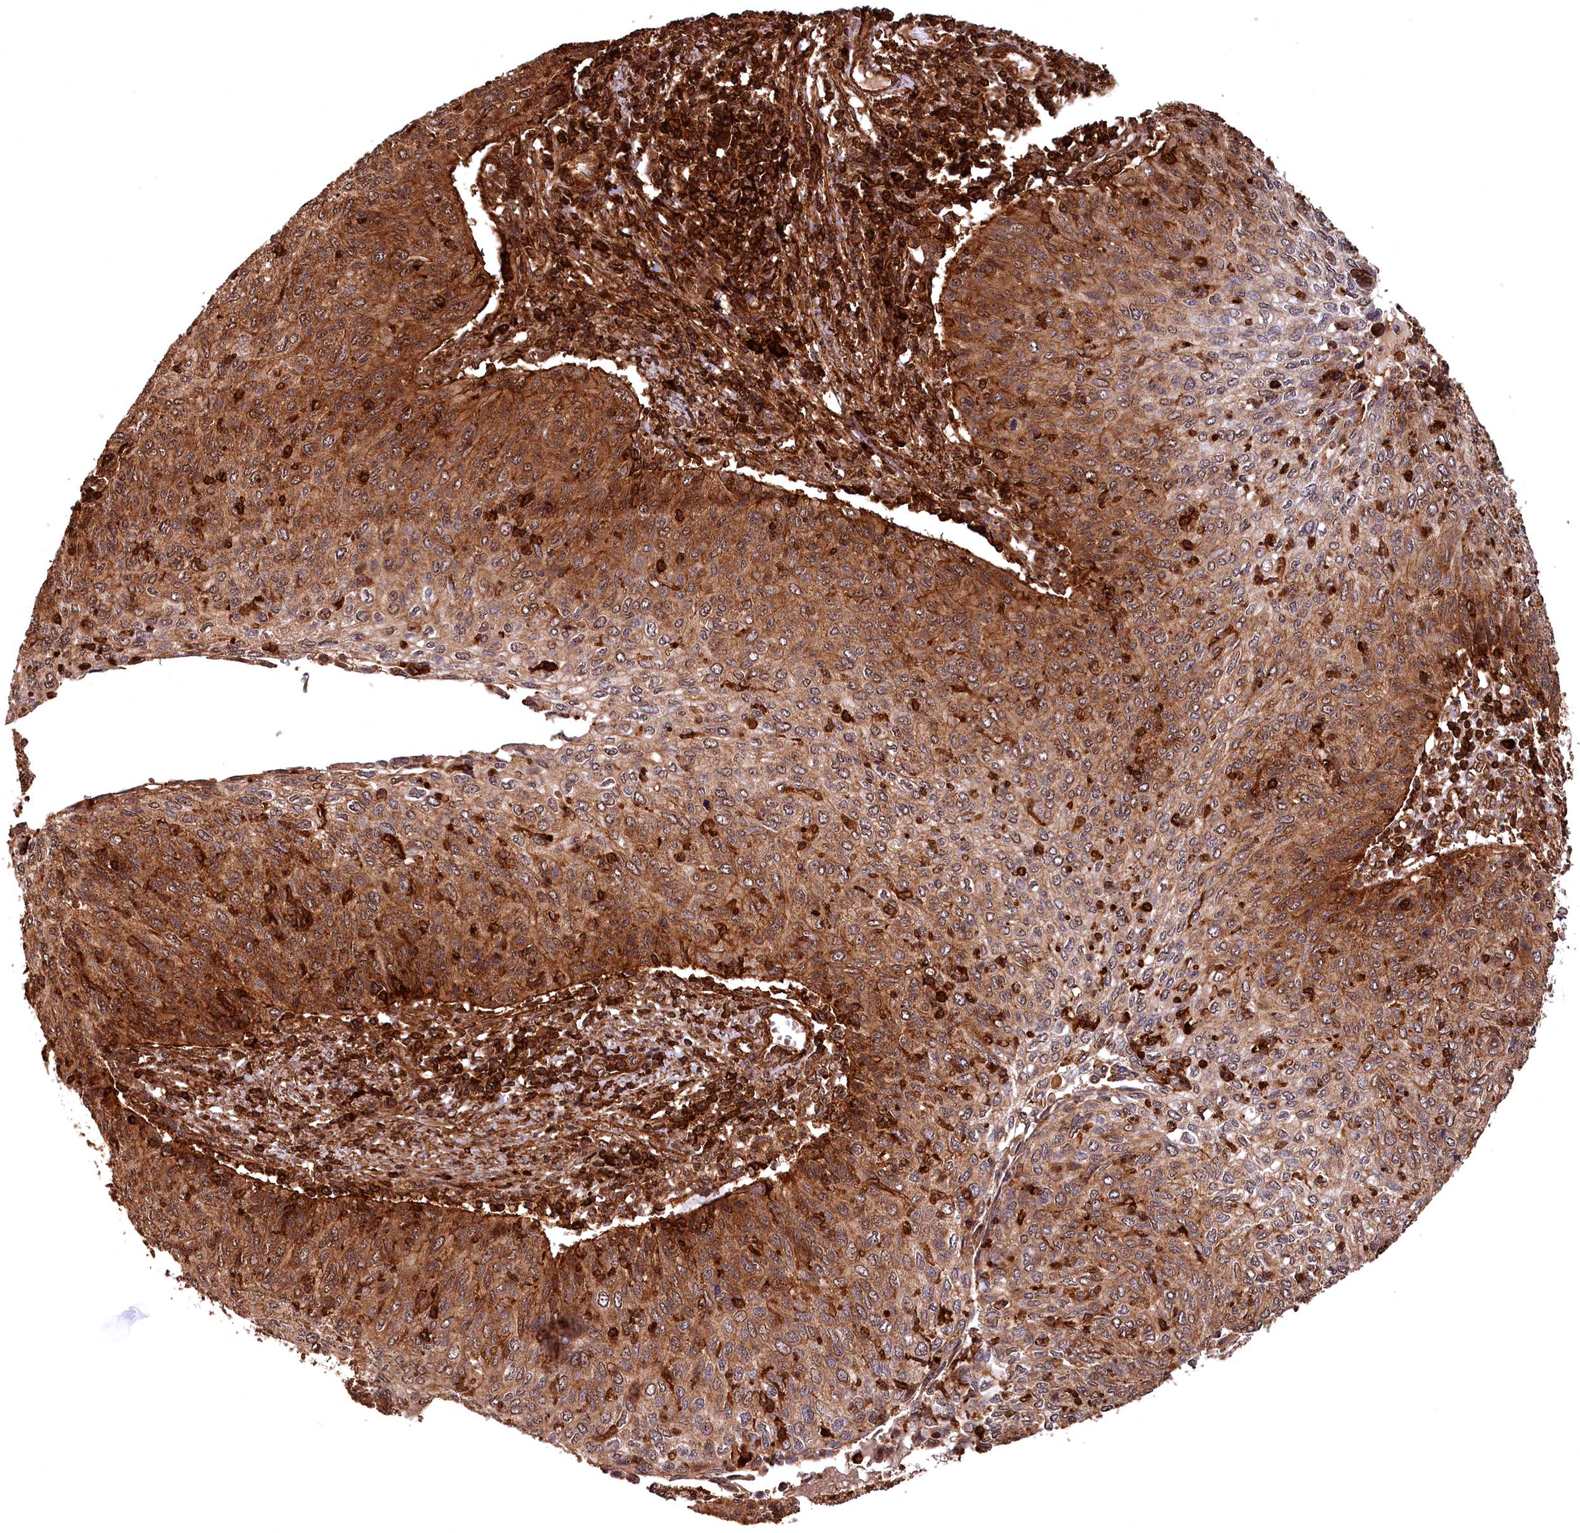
{"staining": {"intensity": "moderate", "quantity": ">75%", "location": "cytoplasmic/membranous"}, "tissue": "cervical cancer", "cell_type": "Tumor cells", "image_type": "cancer", "snomed": [{"axis": "morphology", "description": "Squamous cell carcinoma, NOS"}, {"axis": "topography", "description": "Cervix"}], "caption": "This is a photomicrograph of IHC staining of cervical cancer, which shows moderate staining in the cytoplasmic/membranous of tumor cells.", "gene": "STUB1", "patient": {"sex": "female", "age": 38}}